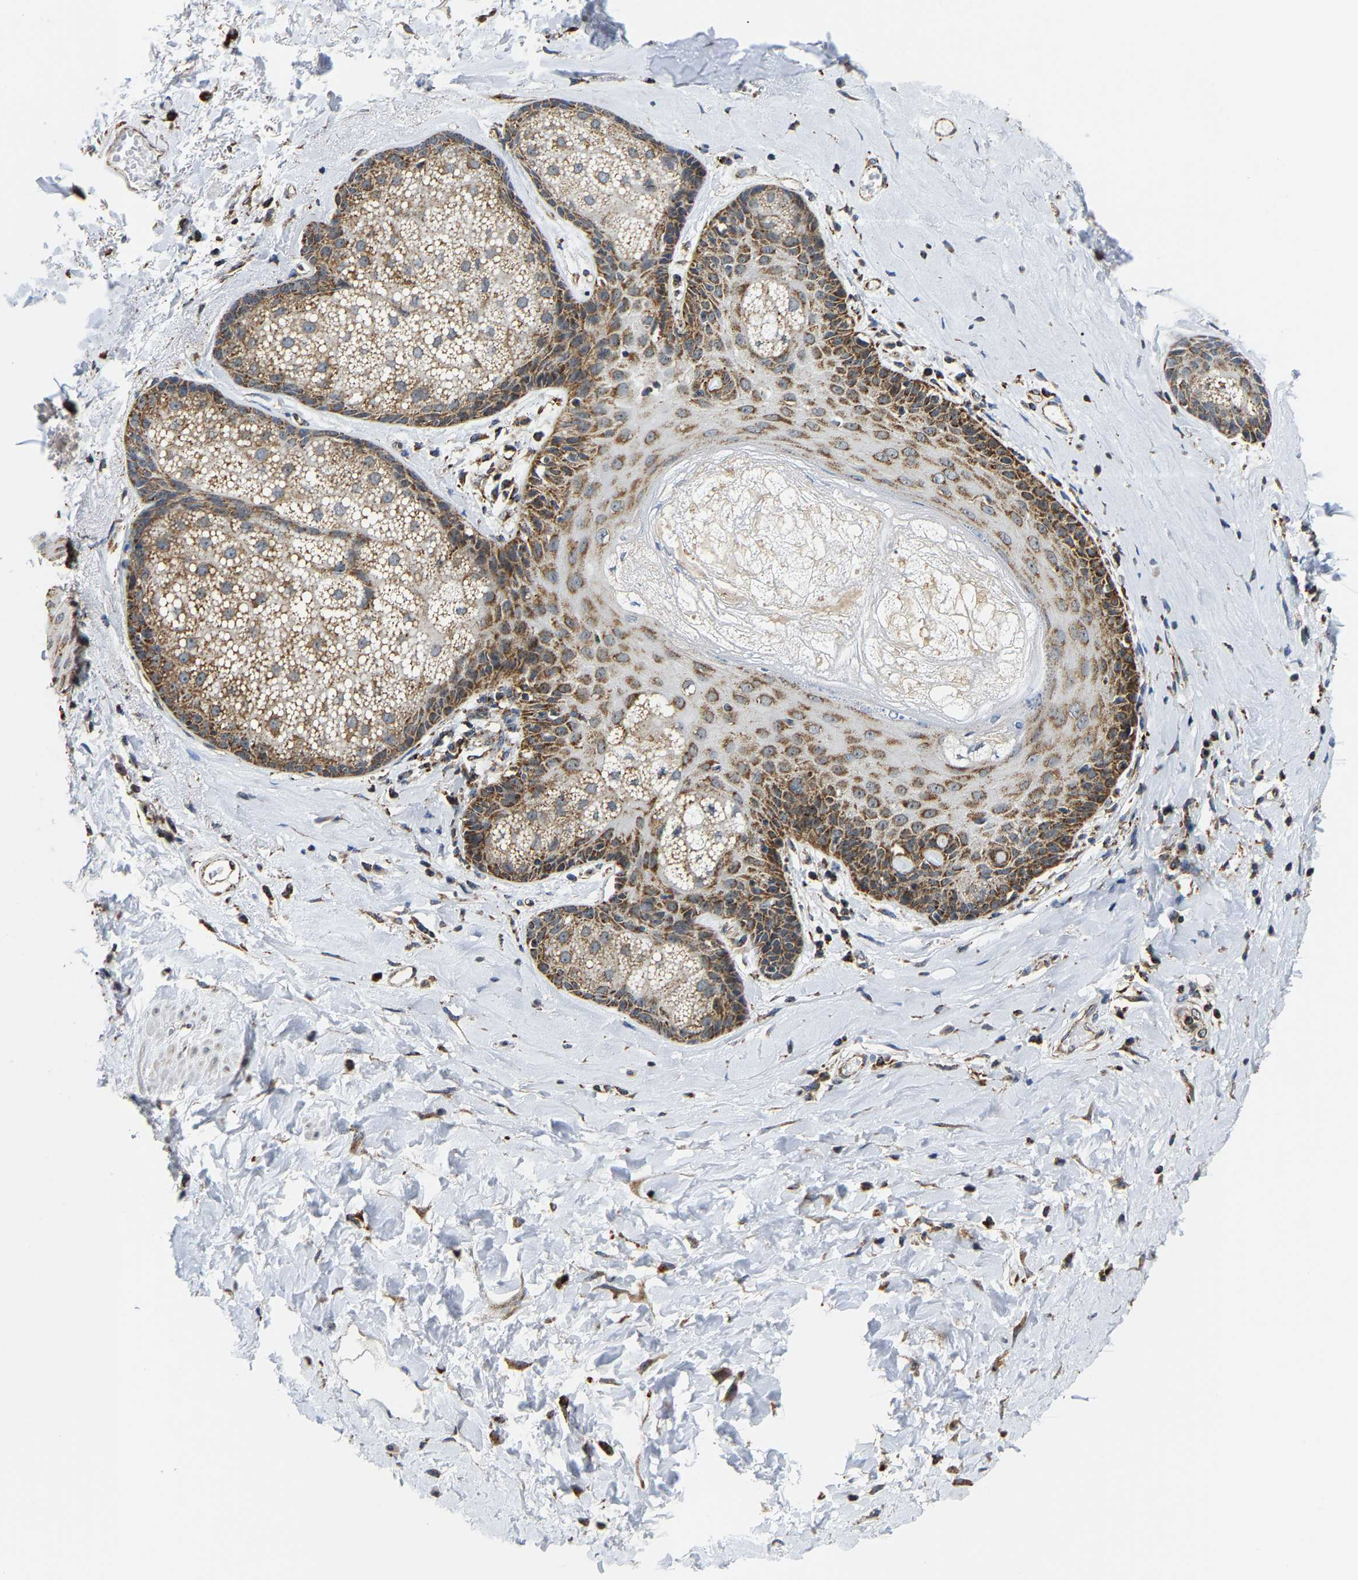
{"staining": {"intensity": "moderate", "quantity": ">75%", "location": "cytoplasmic/membranous"}, "tissue": "skin", "cell_type": "Epidermal cells", "image_type": "normal", "snomed": [{"axis": "morphology", "description": "Normal tissue, NOS"}, {"axis": "topography", "description": "Anal"}], "caption": "Immunohistochemical staining of normal human skin displays moderate cytoplasmic/membranous protein expression in about >75% of epidermal cells. The staining was performed using DAB to visualize the protein expression in brown, while the nuclei were stained in blue with hematoxylin (Magnification: 20x).", "gene": "GIMAP7", "patient": {"sex": "male", "age": 69}}